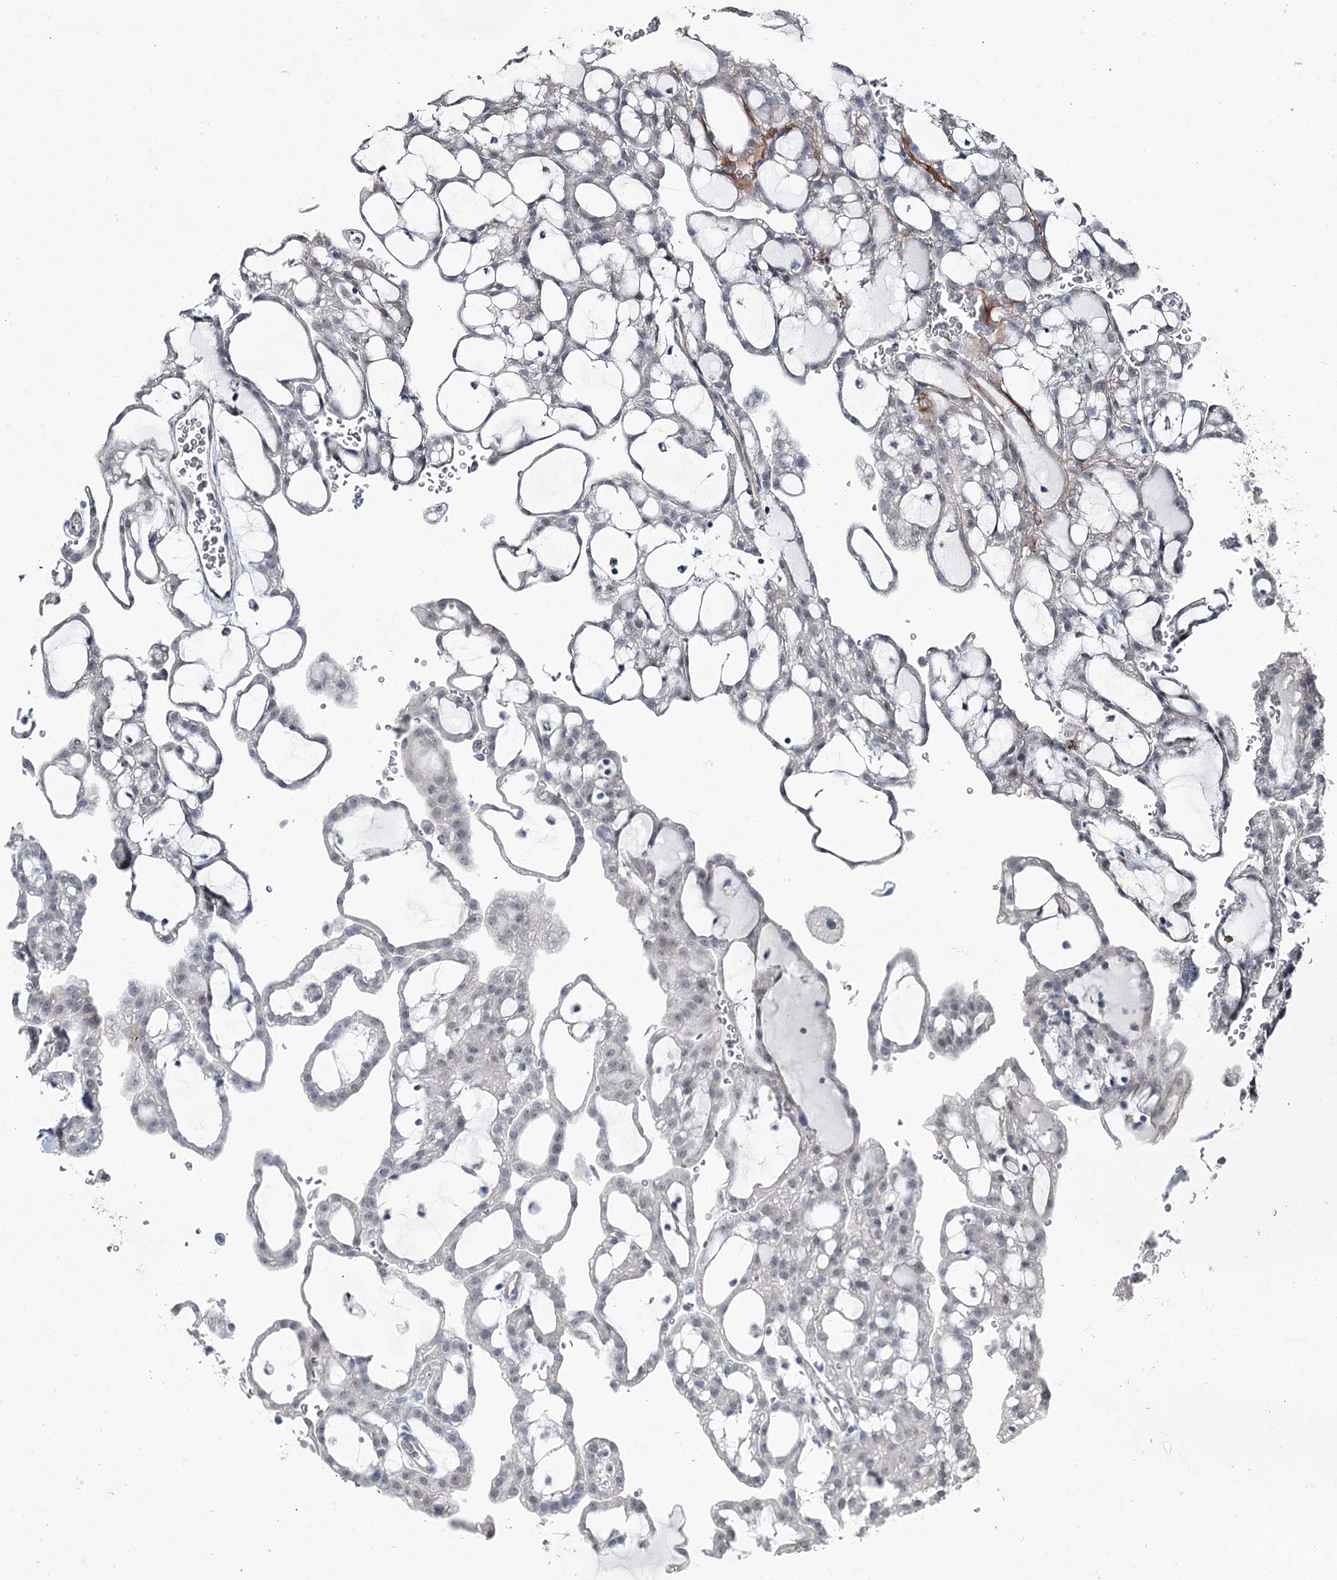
{"staining": {"intensity": "negative", "quantity": "none", "location": "none"}, "tissue": "renal cancer", "cell_type": "Tumor cells", "image_type": "cancer", "snomed": [{"axis": "morphology", "description": "Adenocarcinoma, NOS"}, {"axis": "topography", "description": "Kidney"}], "caption": "Immunohistochemistry image of renal cancer stained for a protein (brown), which reveals no expression in tumor cells.", "gene": "FAM120B", "patient": {"sex": "male", "age": 63}}